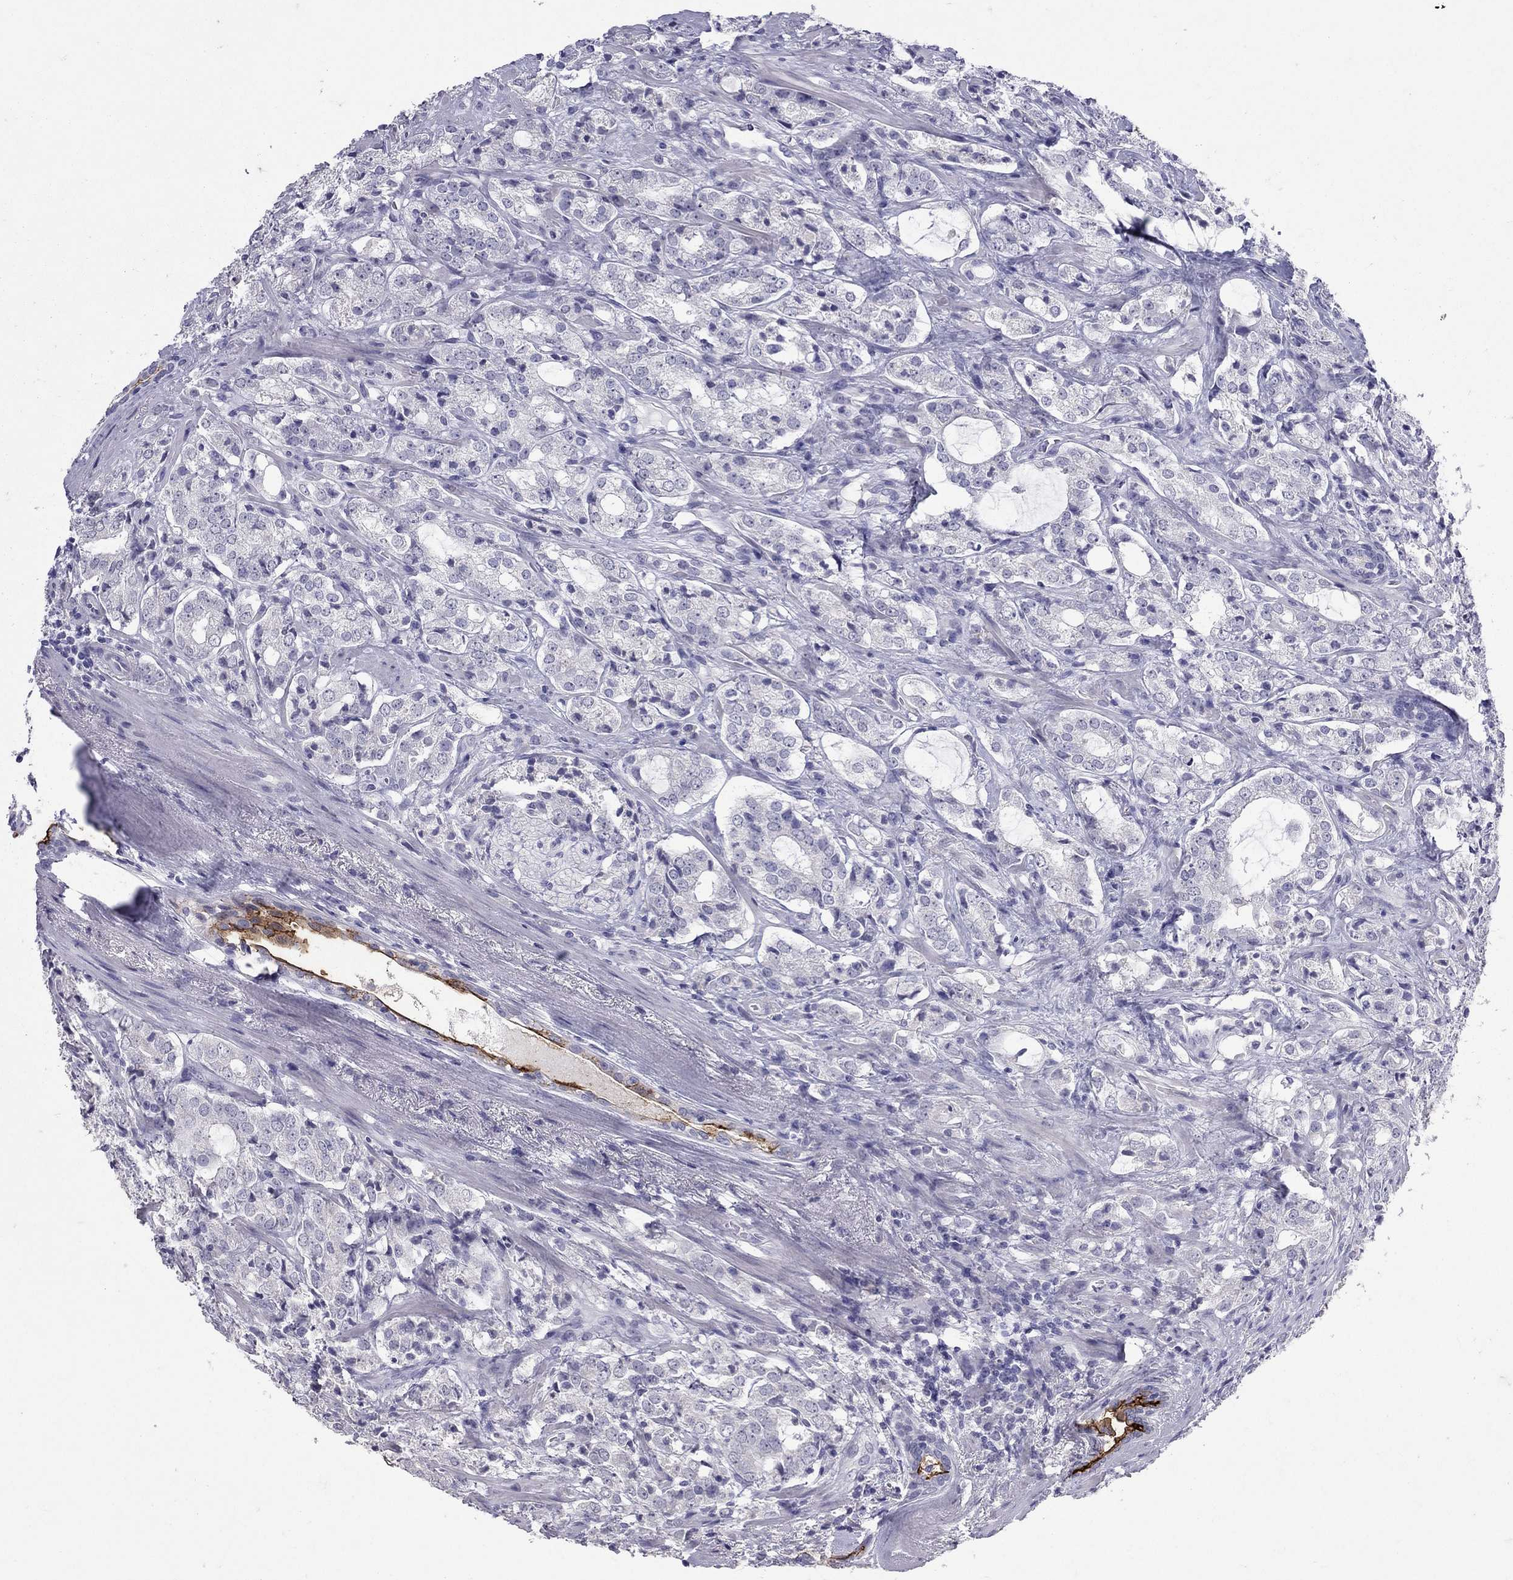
{"staining": {"intensity": "strong", "quantity": "<25%", "location": "cytoplasmic/membranous"}, "tissue": "prostate cancer", "cell_type": "Tumor cells", "image_type": "cancer", "snomed": [{"axis": "morphology", "description": "Adenocarcinoma, NOS"}, {"axis": "topography", "description": "Prostate"}], "caption": "Protein expression by immunohistochemistry demonstrates strong cytoplasmic/membranous expression in approximately <25% of tumor cells in prostate cancer (adenocarcinoma).", "gene": "MUC16", "patient": {"sex": "male", "age": 66}}